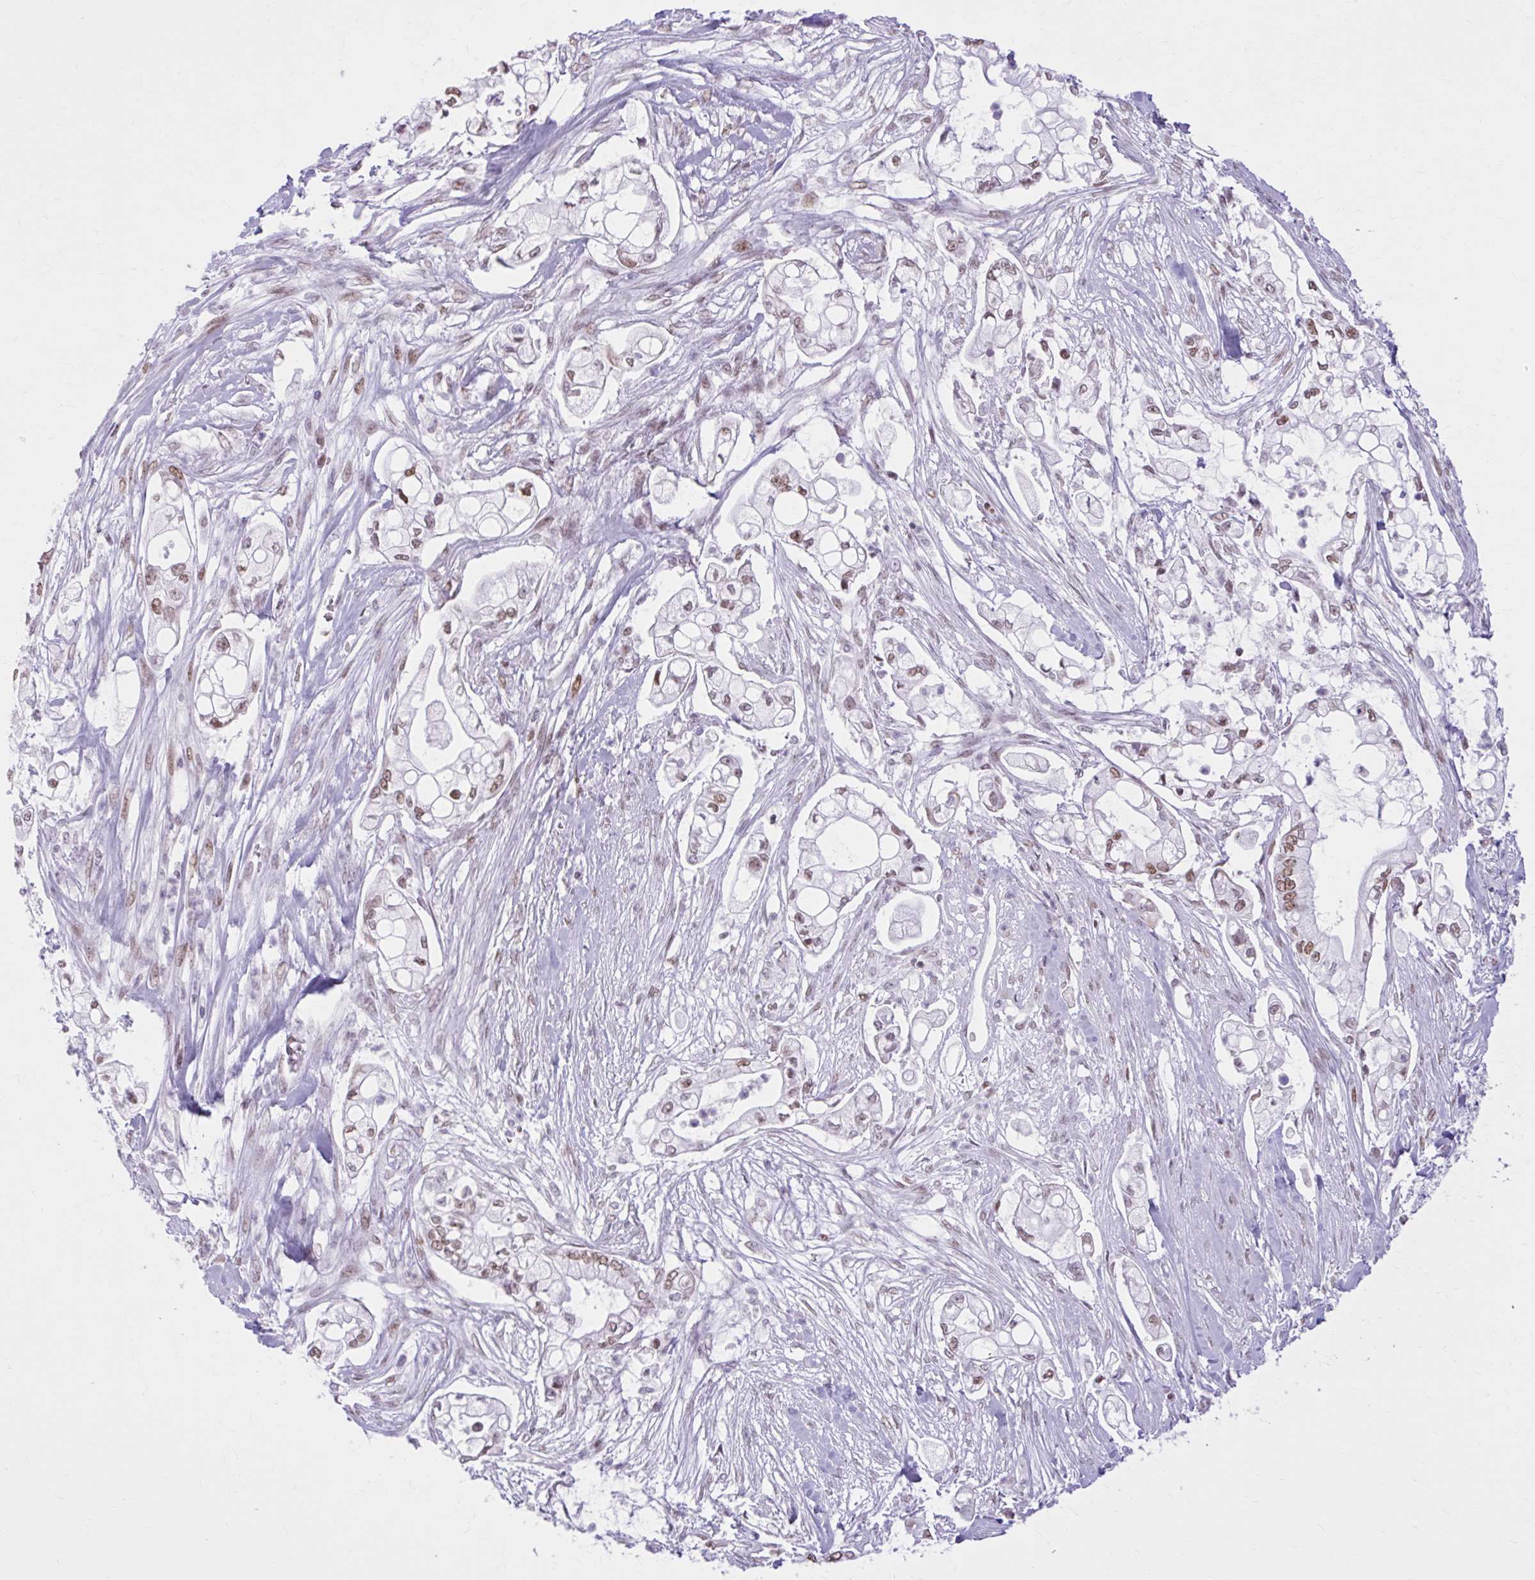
{"staining": {"intensity": "moderate", "quantity": ">75%", "location": "nuclear"}, "tissue": "pancreatic cancer", "cell_type": "Tumor cells", "image_type": "cancer", "snomed": [{"axis": "morphology", "description": "Adenocarcinoma, NOS"}, {"axis": "topography", "description": "Pancreas"}], "caption": "Protein analysis of pancreatic cancer tissue reveals moderate nuclear expression in approximately >75% of tumor cells. The staining was performed using DAB (3,3'-diaminobenzidine), with brown indicating positive protein expression. Nuclei are stained blue with hematoxylin.", "gene": "PABIR1", "patient": {"sex": "female", "age": 69}}